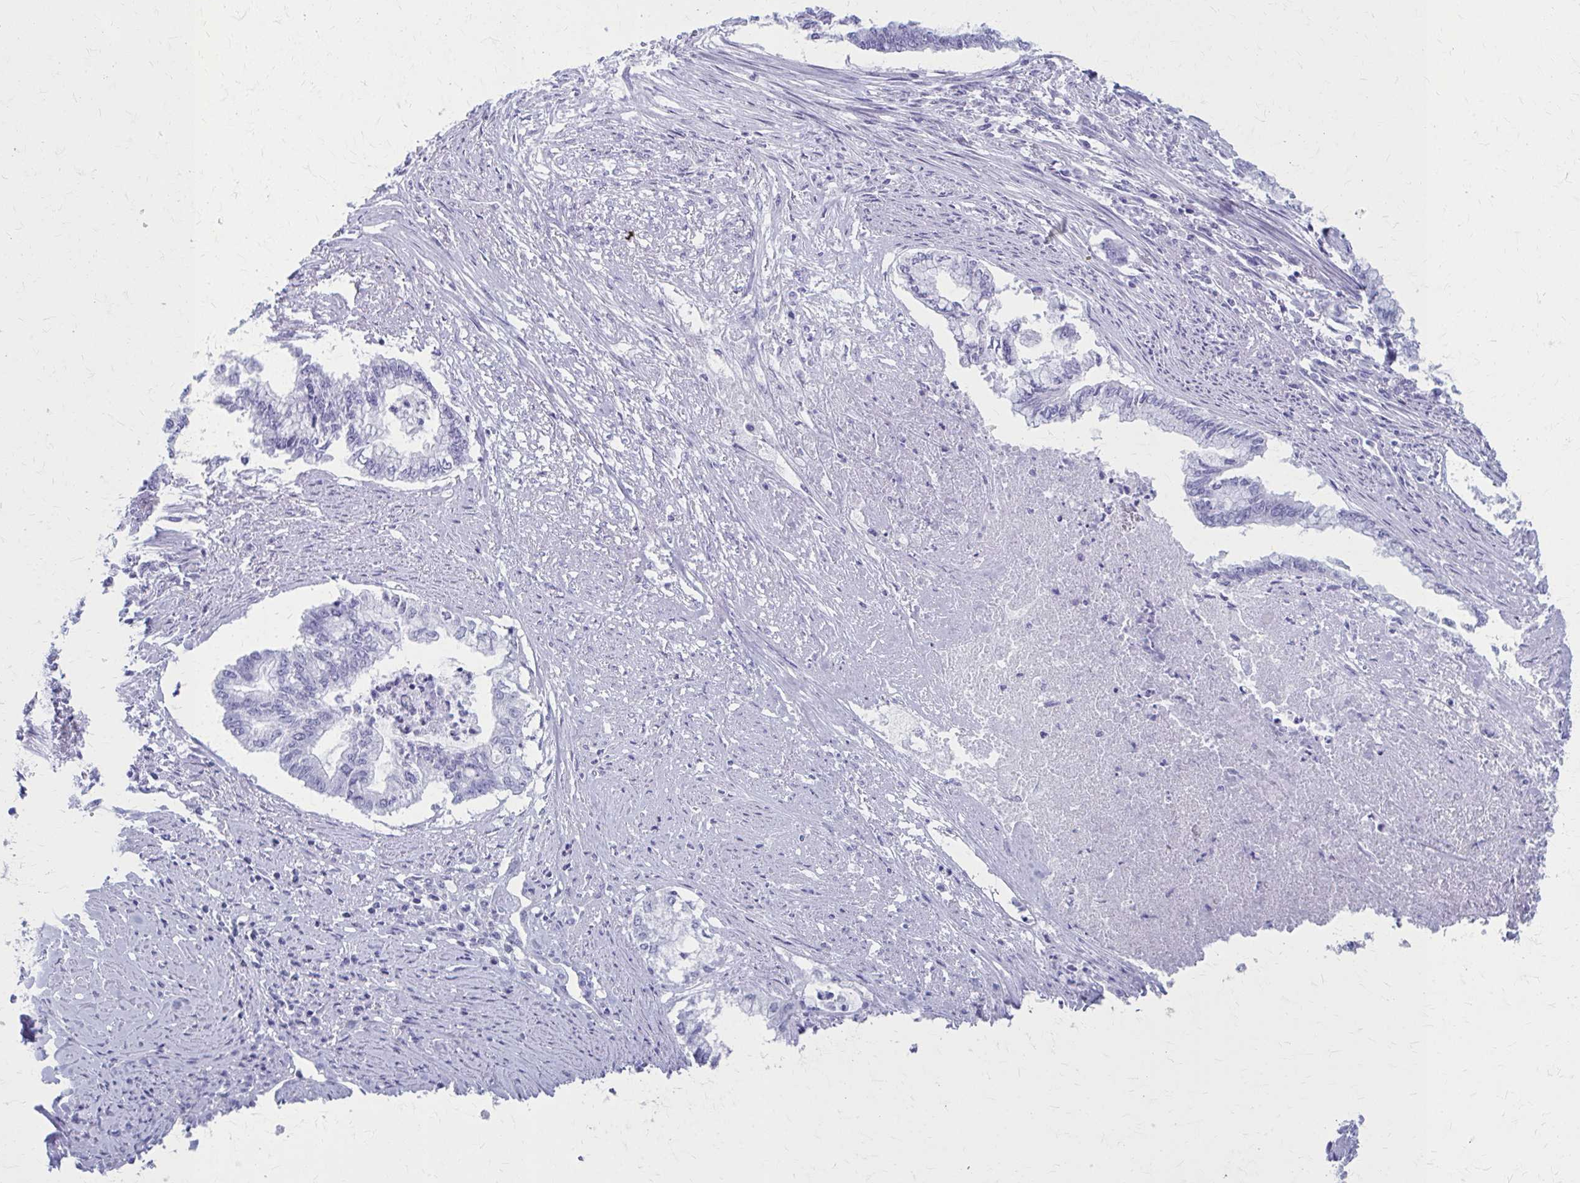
{"staining": {"intensity": "negative", "quantity": "none", "location": "none"}, "tissue": "endometrial cancer", "cell_type": "Tumor cells", "image_type": "cancer", "snomed": [{"axis": "morphology", "description": "Adenocarcinoma, NOS"}, {"axis": "topography", "description": "Endometrium"}], "caption": "DAB (3,3'-diaminobenzidine) immunohistochemical staining of endometrial cancer (adenocarcinoma) demonstrates no significant expression in tumor cells.", "gene": "CELF5", "patient": {"sex": "female", "age": 79}}